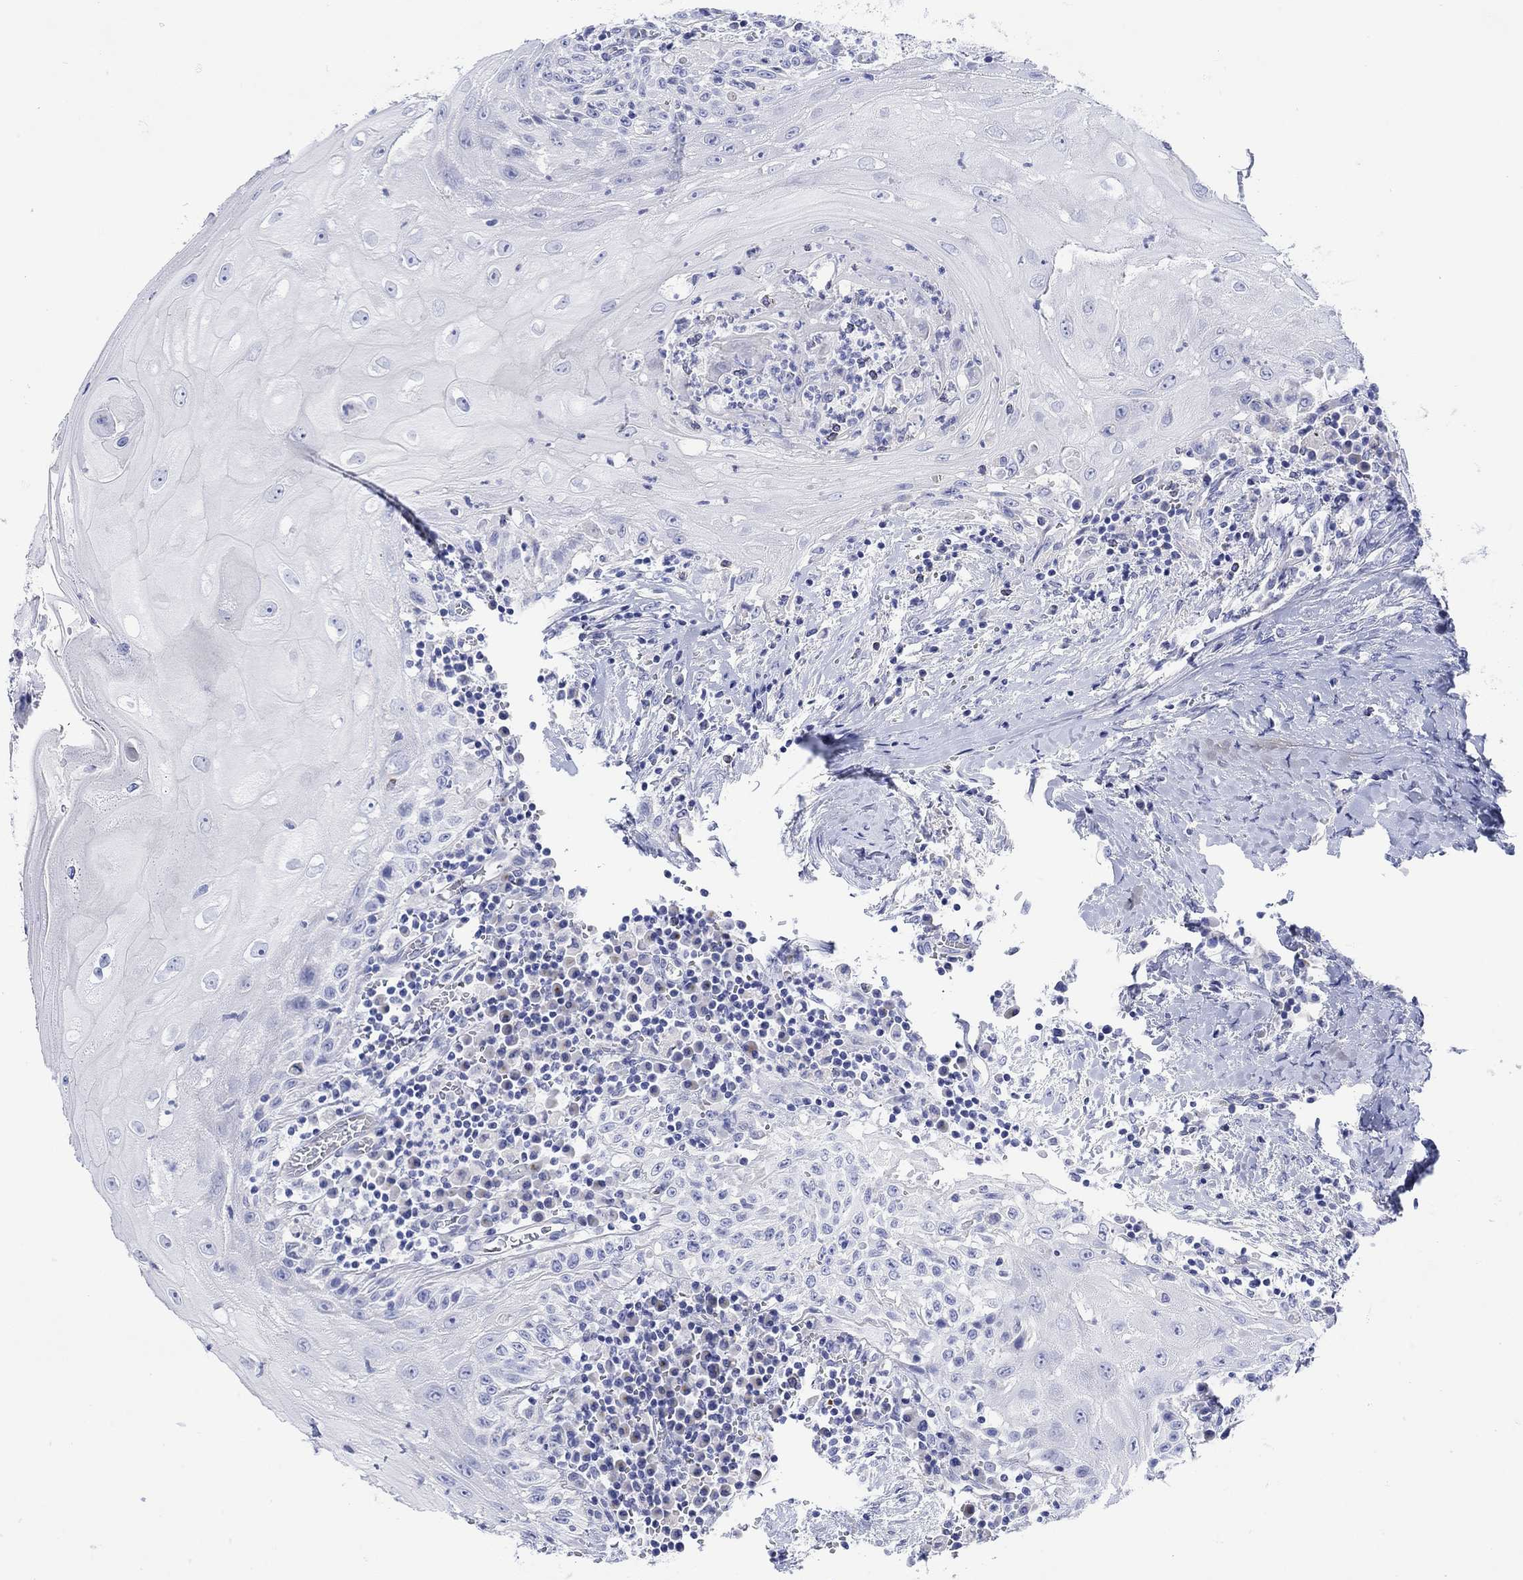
{"staining": {"intensity": "weak", "quantity": "<25%", "location": "cytoplasmic/membranous"}, "tissue": "head and neck cancer", "cell_type": "Tumor cells", "image_type": "cancer", "snomed": [{"axis": "morphology", "description": "Squamous cell carcinoma, NOS"}, {"axis": "topography", "description": "Oral tissue"}, {"axis": "topography", "description": "Head-Neck"}], "caption": "The histopathology image shows no significant staining in tumor cells of squamous cell carcinoma (head and neck).", "gene": "ANKMY1", "patient": {"sex": "male", "age": 58}}